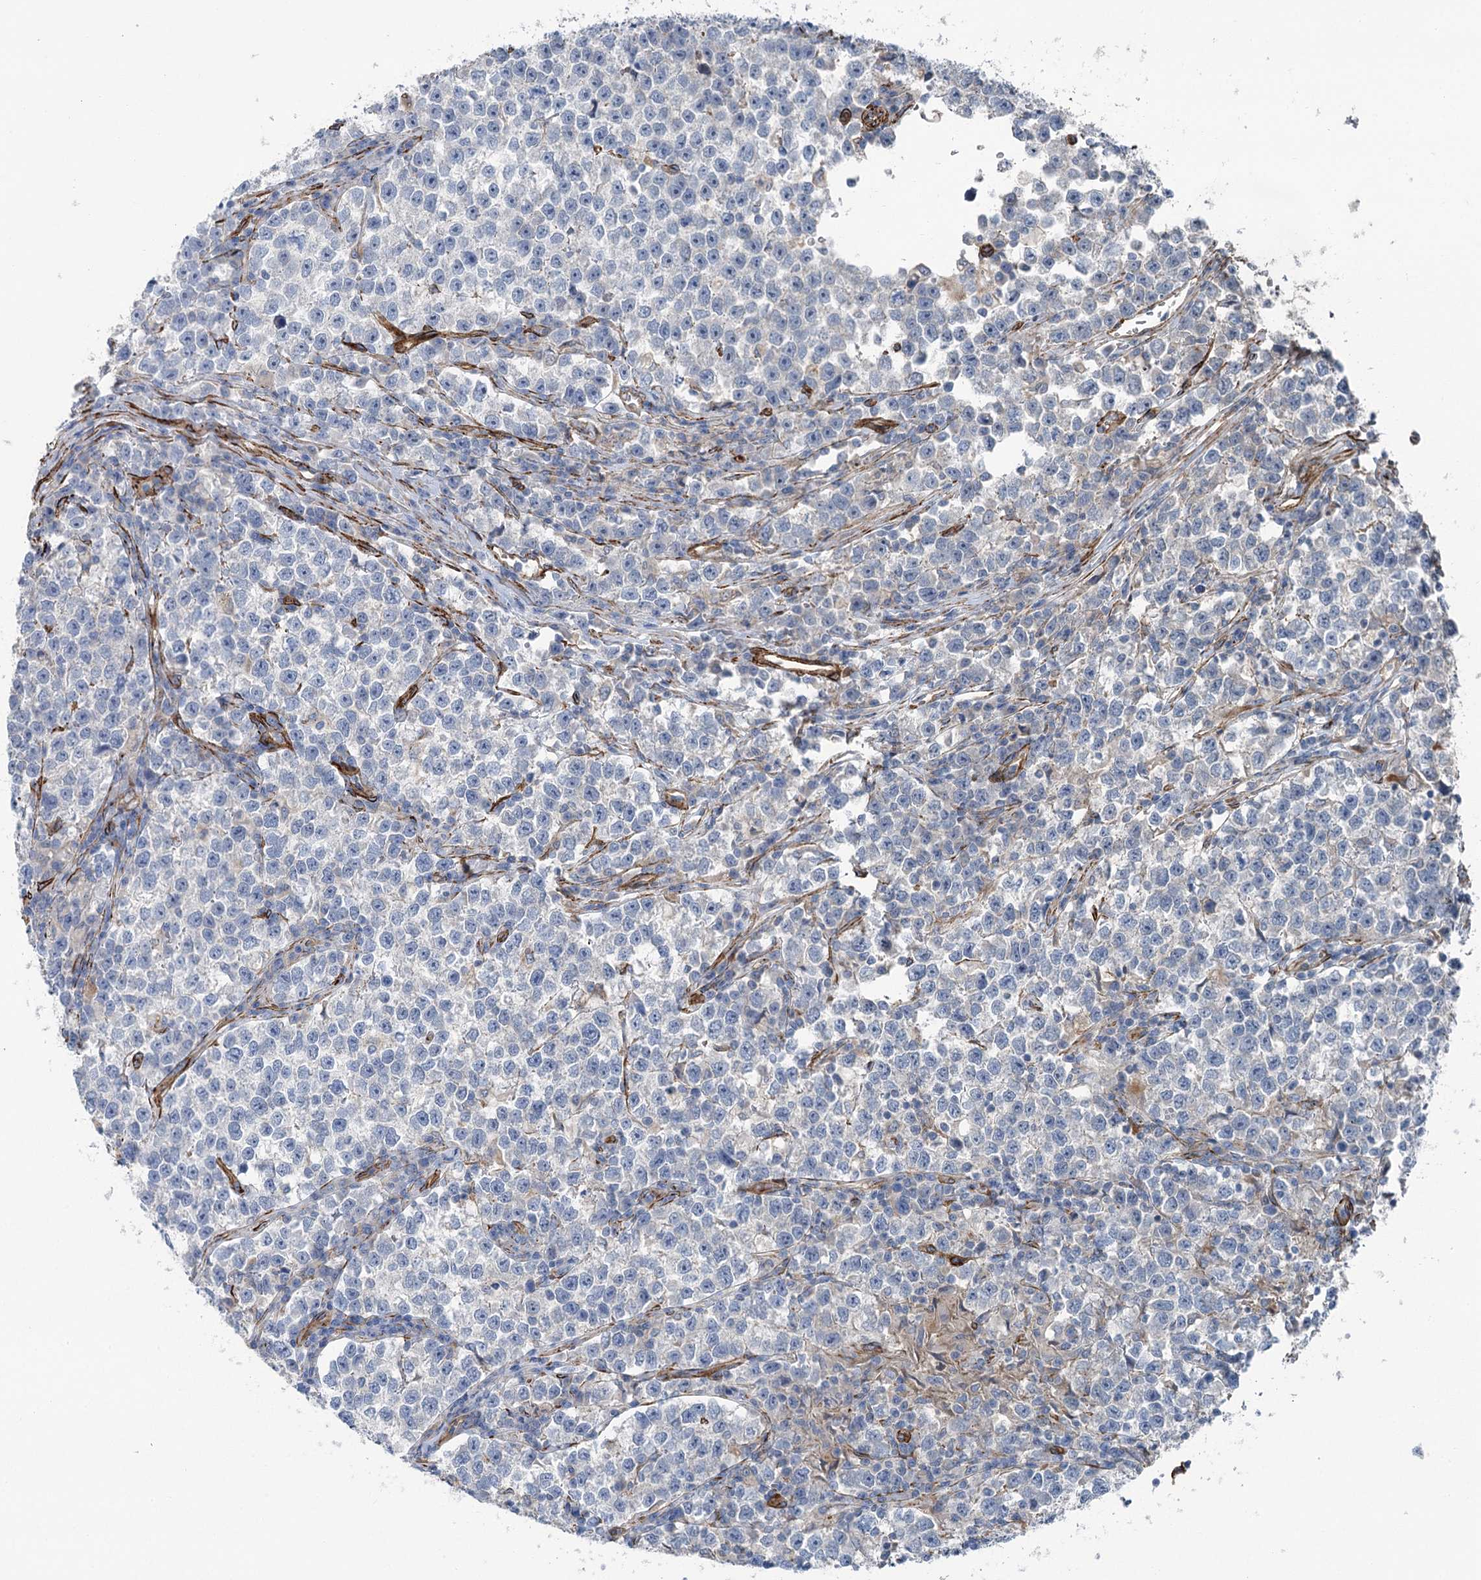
{"staining": {"intensity": "negative", "quantity": "none", "location": "none"}, "tissue": "testis cancer", "cell_type": "Tumor cells", "image_type": "cancer", "snomed": [{"axis": "morphology", "description": "Normal tissue, NOS"}, {"axis": "morphology", "description": "Seminoma, NOS"}, {"axis": "topography", "description": "Testis"}], "caption": "Seminoma (testis) was stained to show a protein in brown. There is no significant expression in tumor cells.", "gene": "IQSEC1", "patient": {"sex": "male", "age": 43}}